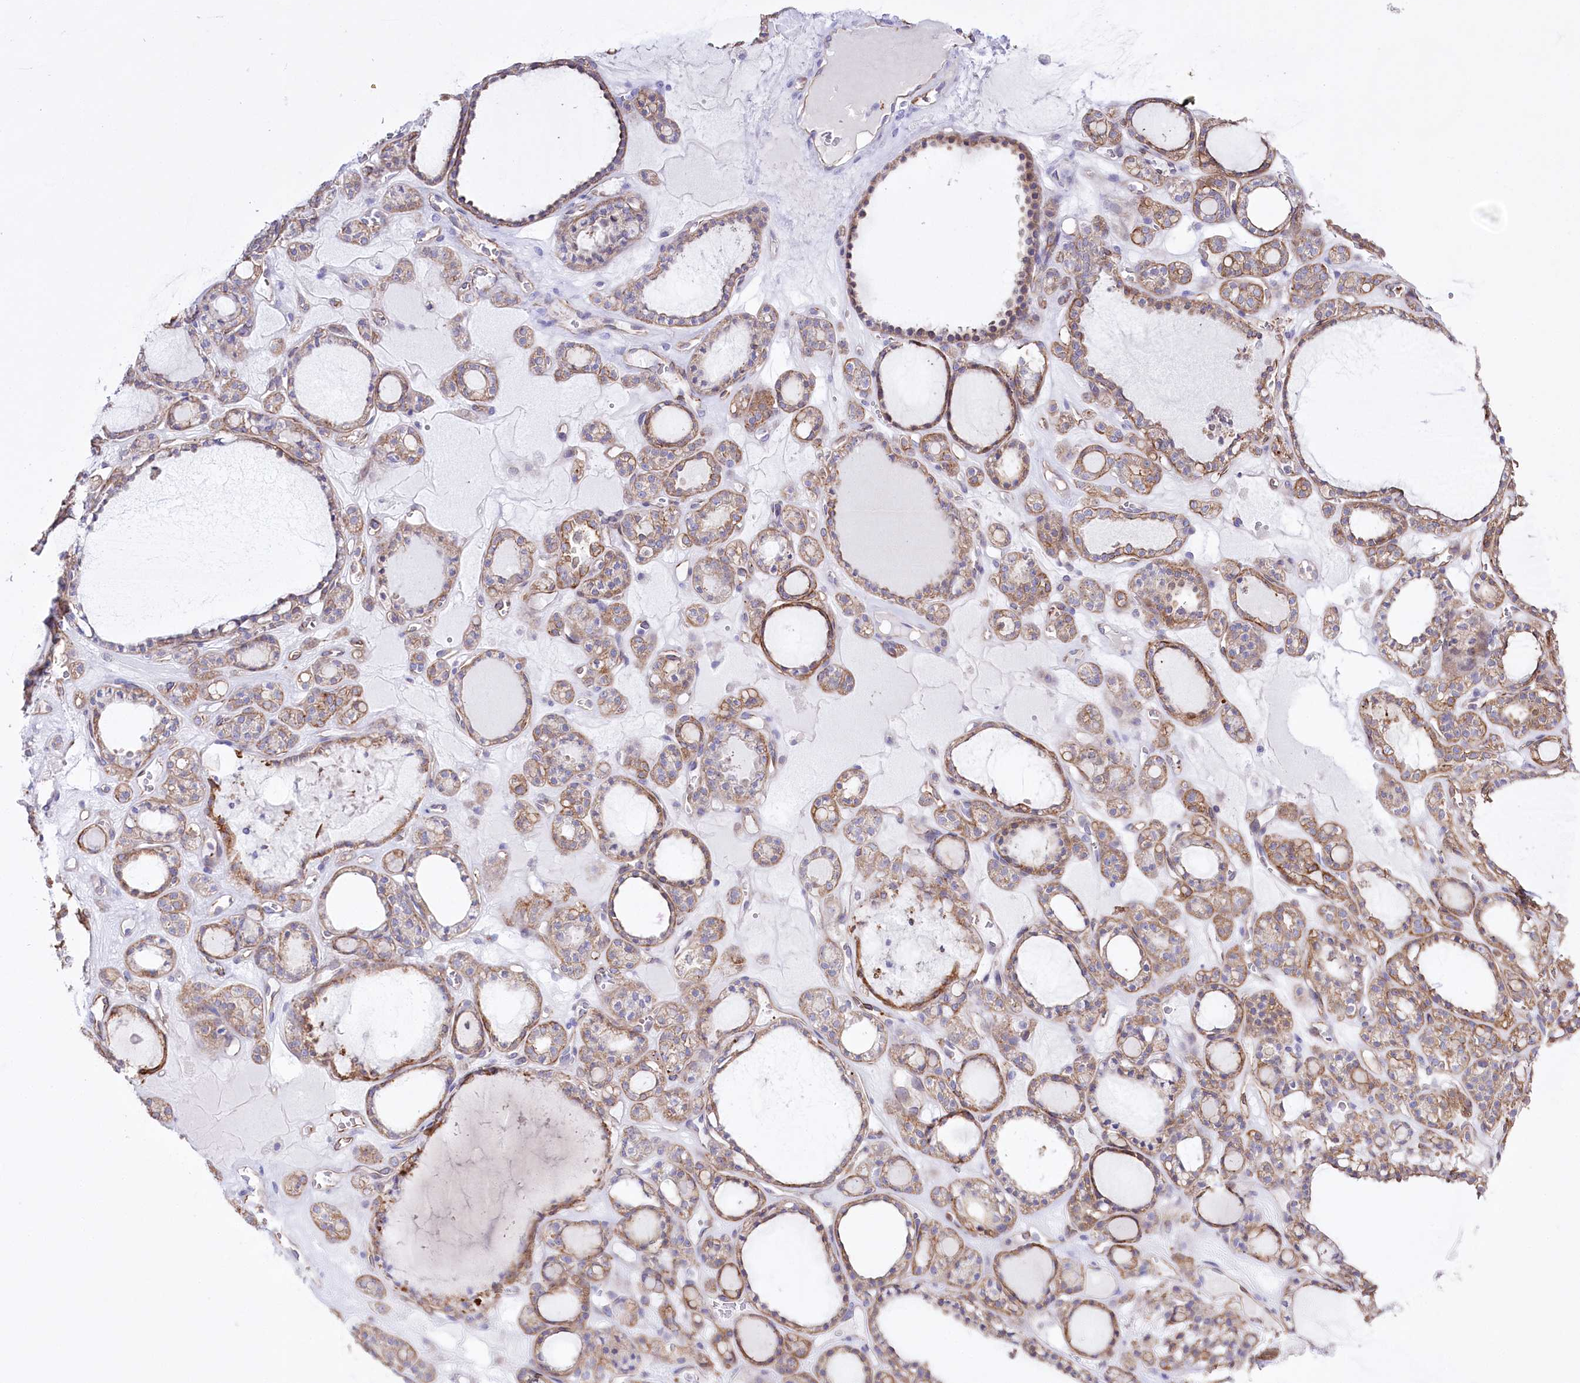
{"staining": {"intensity": "moderate", "quantity": ">75%", "location": "cytoplasmic/membranous"}, "tissue": "thyroid gland", "cell_type": "Glandular cells", "image_type": "normal", "snomed": [{"axis": "morphology", "description": "Normal tissue, NOS"}, {"axis": "topography", "description": "Thyroid gland"}], "caption": "This image displays immunohistochemistry staining of unremarkable thyroid gland, with medium moderate cytoplasmic/membranous expression in approximately >75% of glandular cells.", "gene": "SLC39A10", "patient": {"sex": "female", "age": 28}}